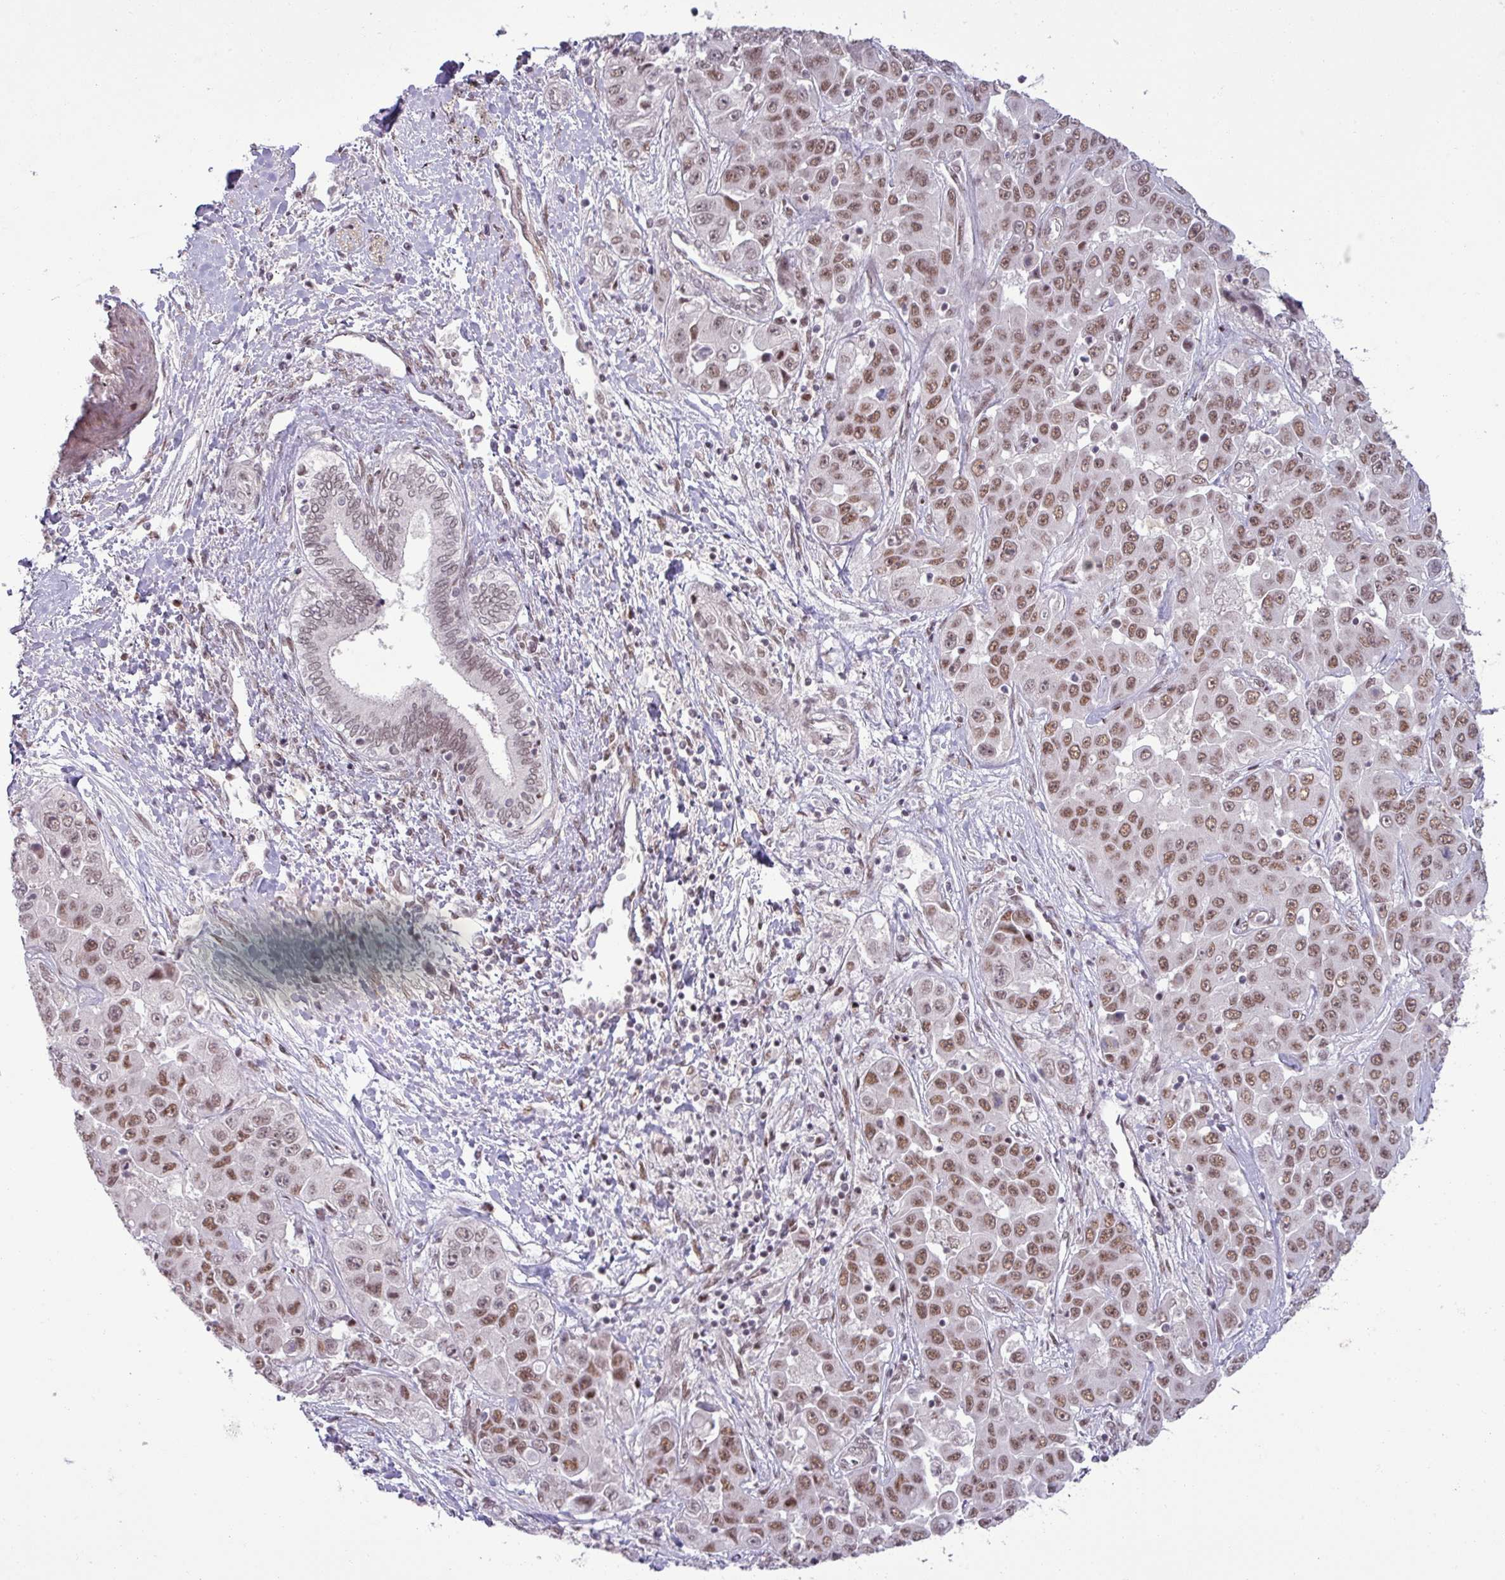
{"staining": {"intensity": "moderate", "quantity": ">75%", "location": "nuclear"}, "tissue": "liver cancer", "cell_type": "Tumor cells", "image_type": "cancer", "snomed": [{"axis": "morphology", "description": "Cholangiocarcinoma"}, {"axis": "topography", "description": "Liver"}], "caption": "Protein expression analysis of cholangiocarcinoma (liver) demonstrates moderate nuclear positivity in approximately >75% of tumor cells.", "gene": "PTPN20", "patient": {"sex": "female", "age": 52}}